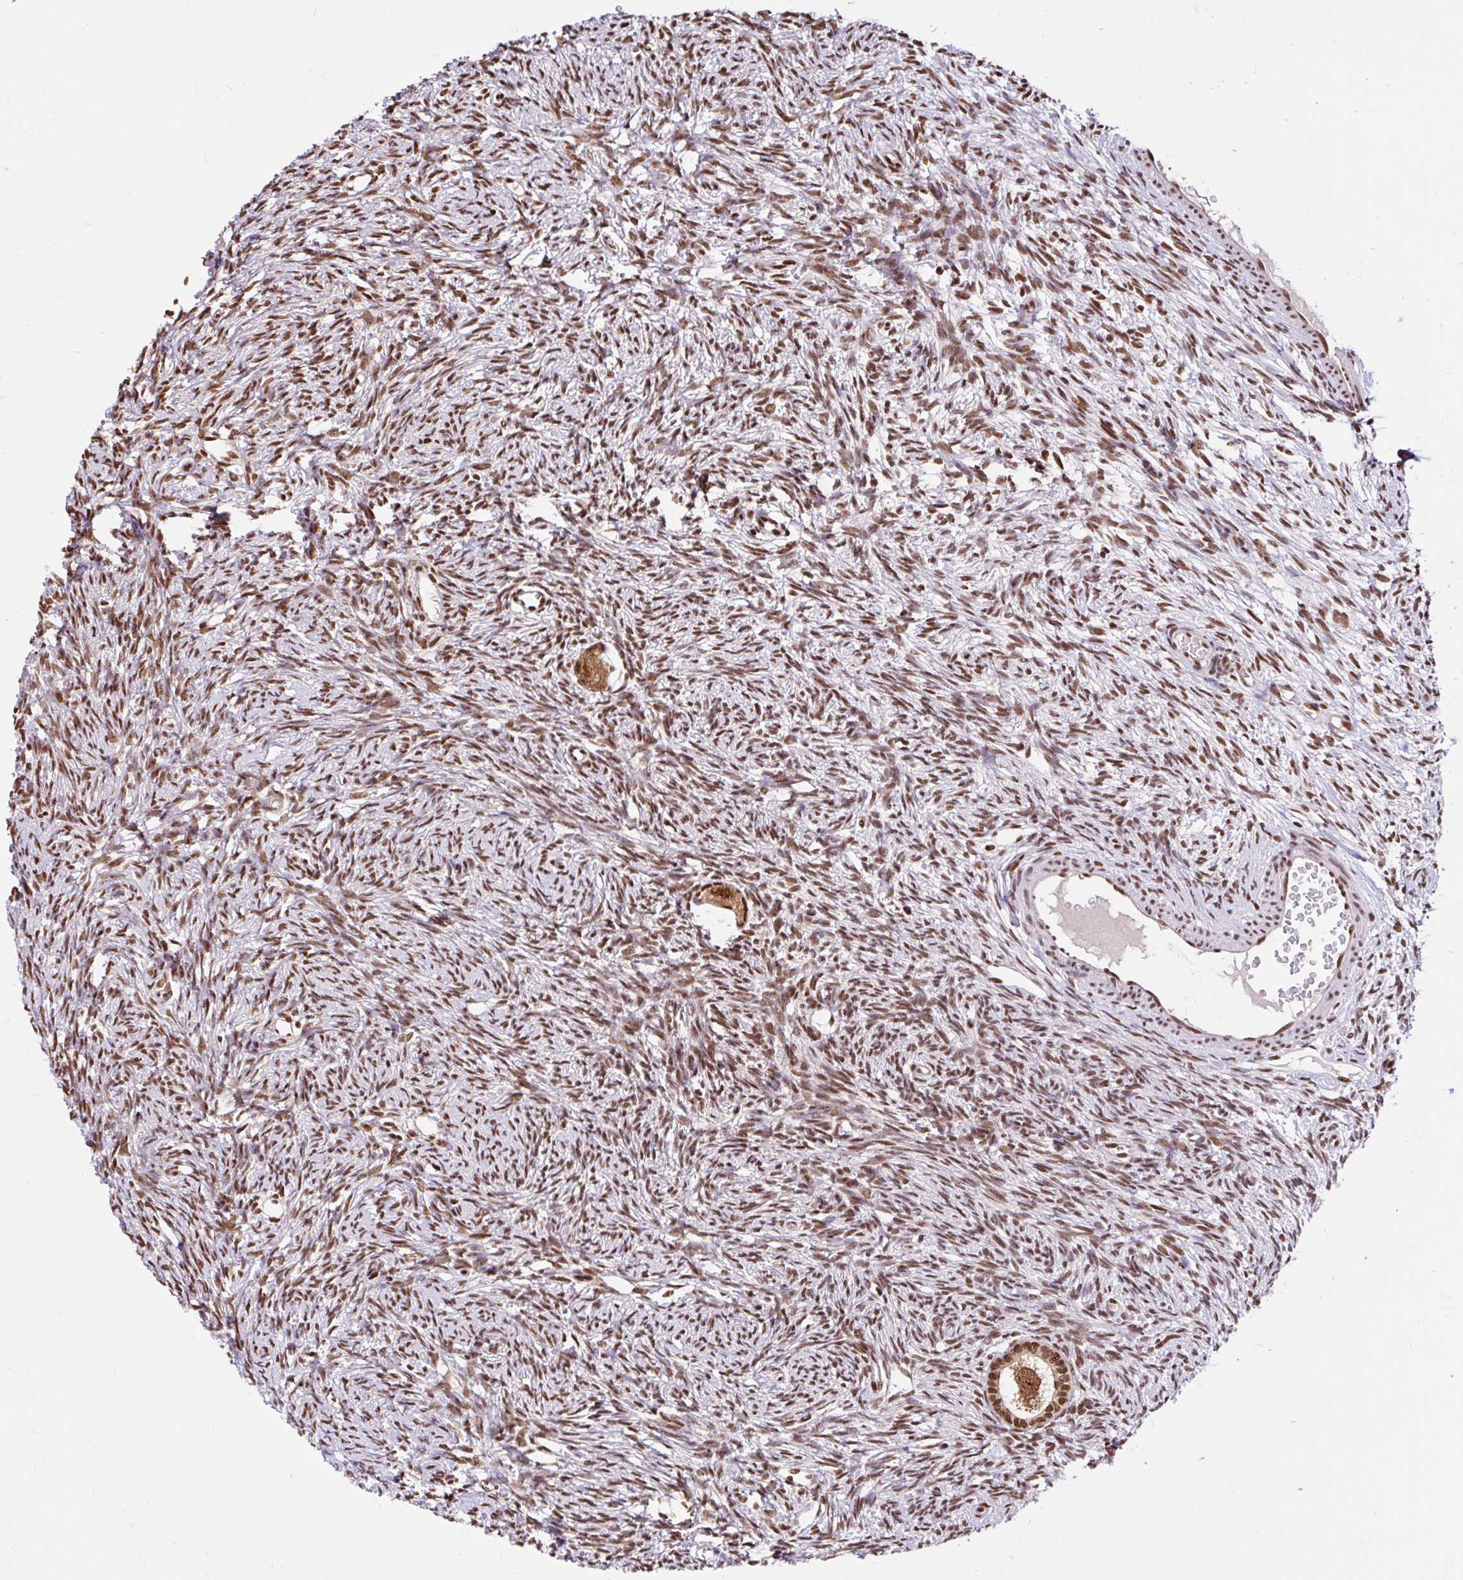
{"staining": {"intensity": "moderate", "quantity": ">75%", "location": "cytoplasmic/membranous,nuclear"}, "tissue": "ovary", "cell_type": "Follicle cells", "image_type": "normal", "snomed": [{"axis": "morphology", "description": "Normal tissue, NOS"}, {"axis": "topography", "description": "Ovary"}], "caption": "IHC photomicrograph of normal ovary: ovary stained using immunohistochemistry reveals medium levels of moderate protein expression localized specifically in the cytoplasmic/membranous,nuclear of follicle cells, appearing as a cytoplasmic/membranous,nuclear brown color.", "gene": "ABCA9", "patient": {"sex": "female", "age": 33}}